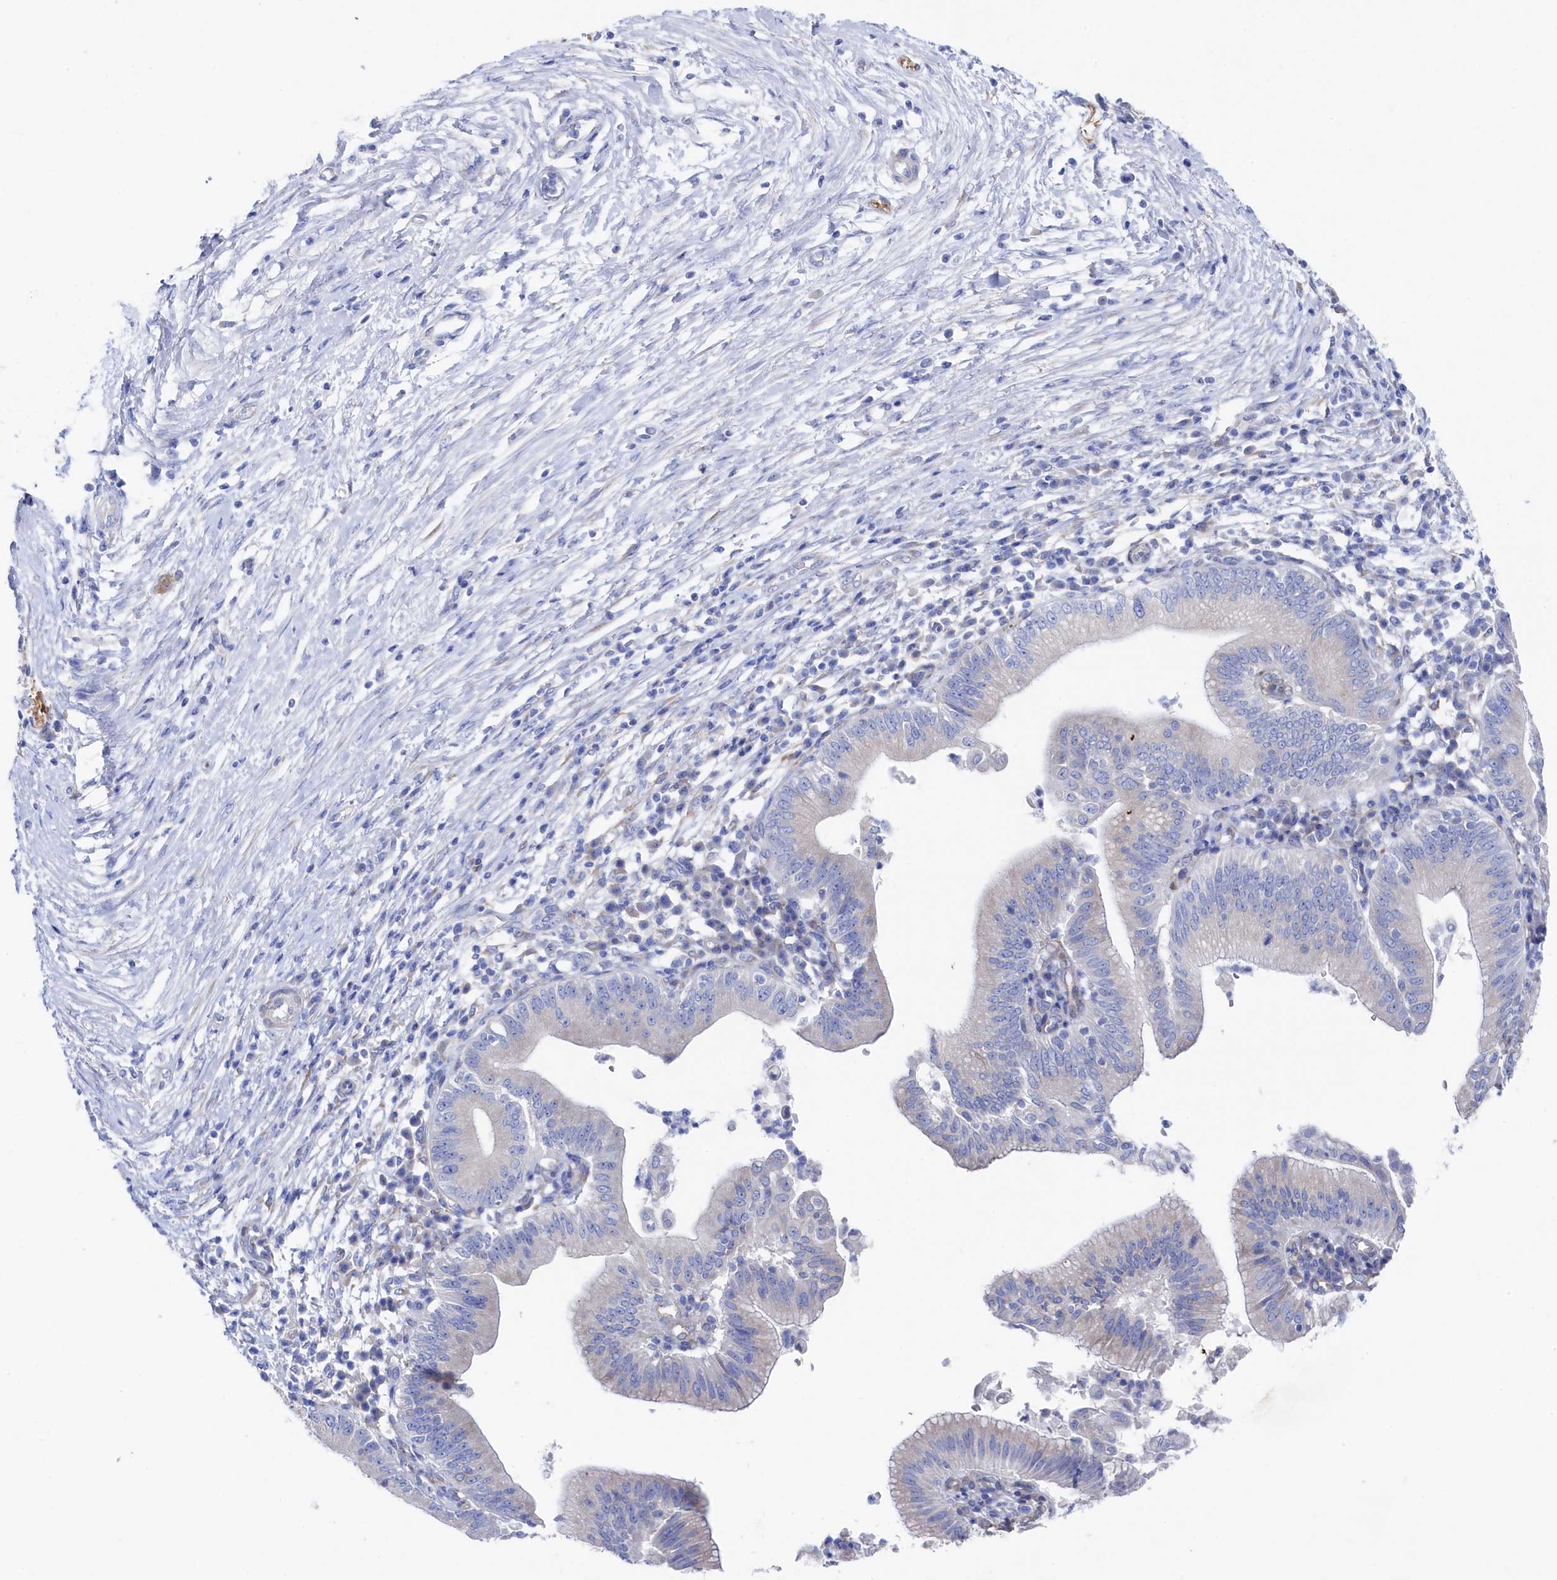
{"staining": {"intensity": "negative", "quantity": "none", "location": "none"}, "tissue": "pancreatic cancer", "cell_type": "Tumor cells", "image_type": "cancer", "snomed": [{"axis": "morphology", "description": "Adenocarcinoma, NOS"}, {"axis": "topography", "description": "Pancreas"}], "caption": "This image is of adenocarcinoma (pancreatic) stained with immunohistochemistry to label a protein in brown with the nuclei are counter-stained blue. There is no positivity in tumor cells.", "gene": "TMOD2", "patient": {"sex": "male", "age": 68}}